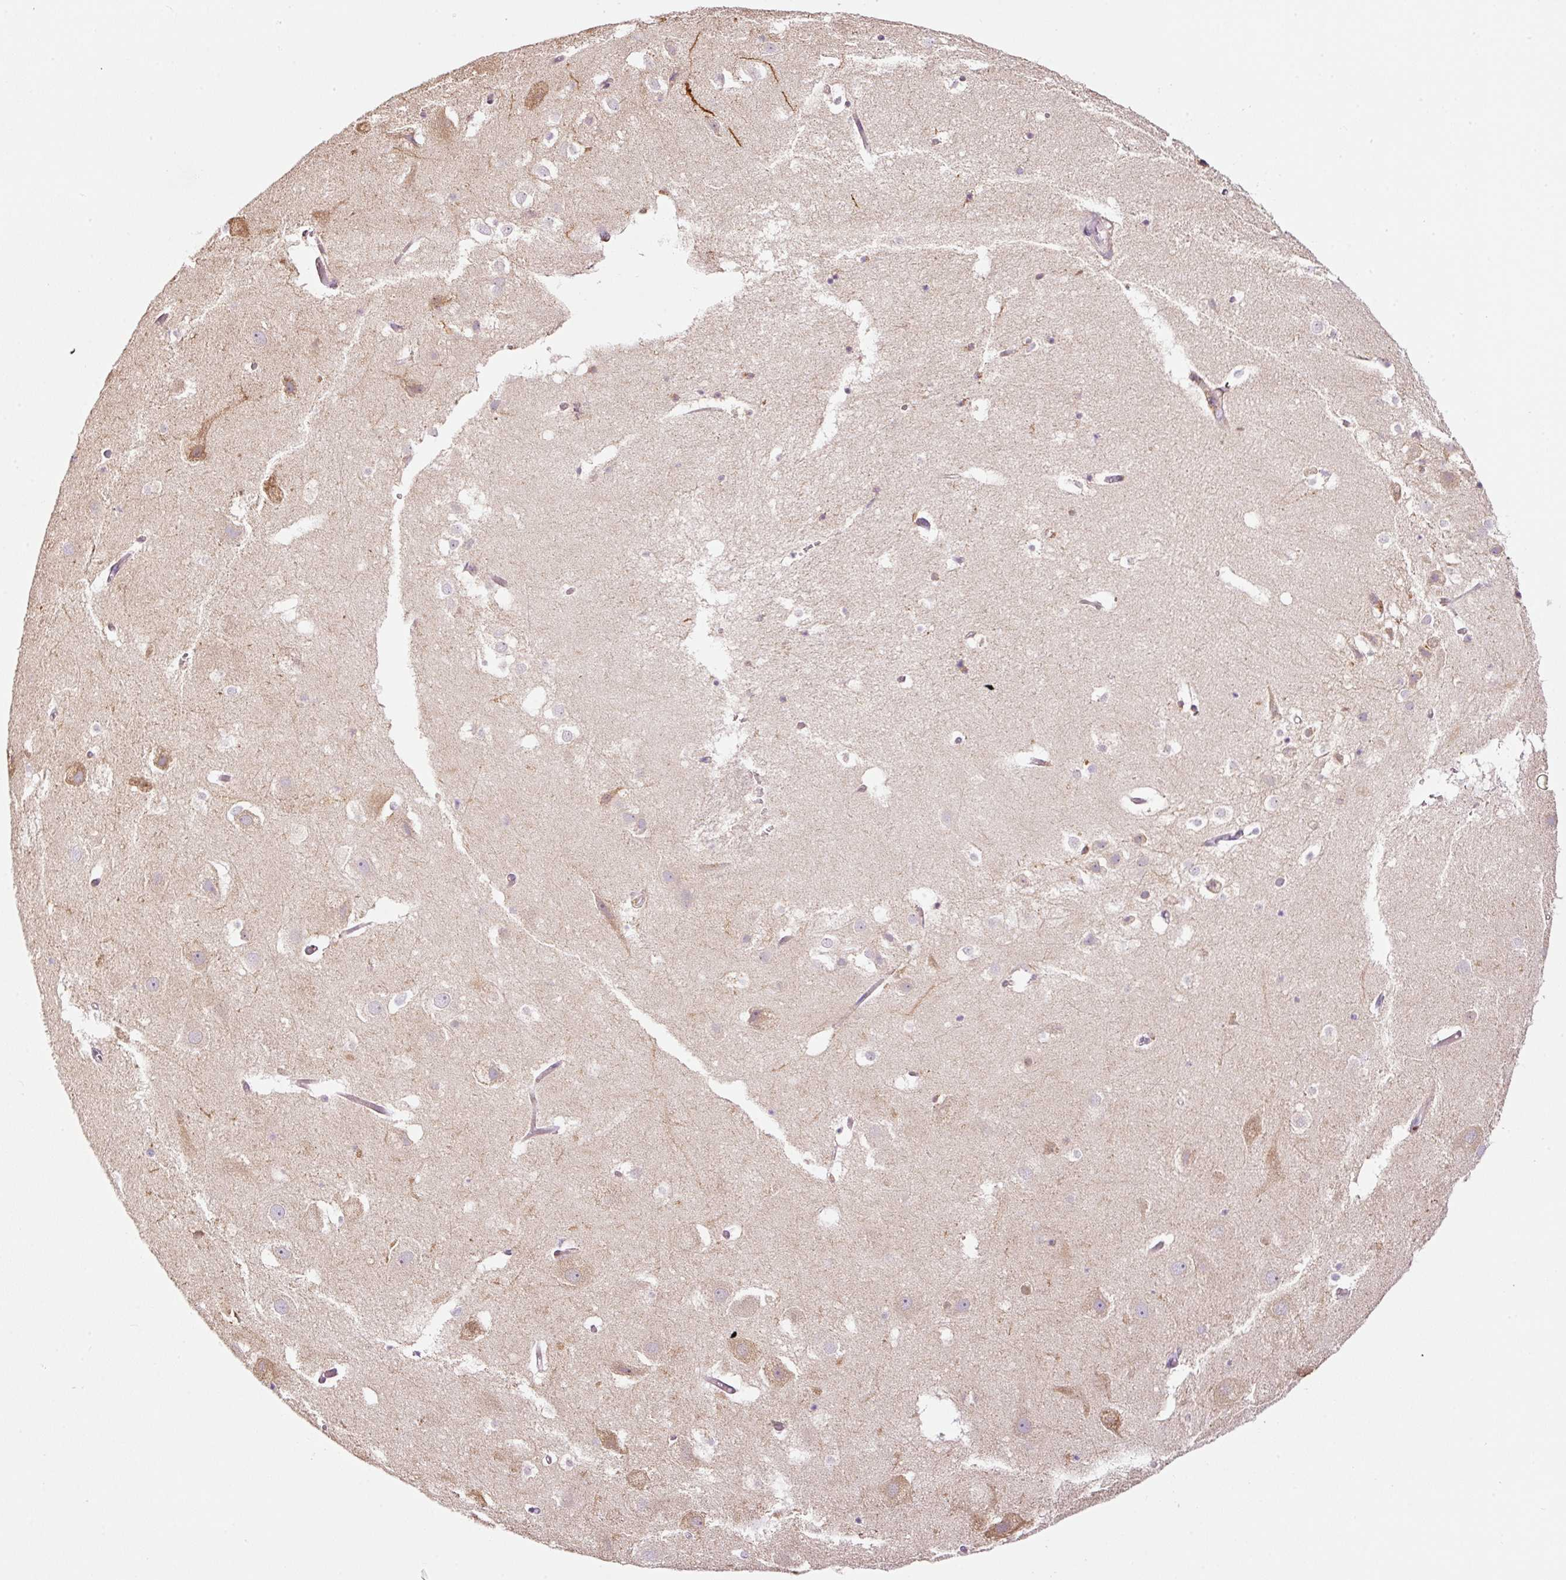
{"staining": {"intensity": "moderate", "quantity": "<25%", "location": "cytoplasmic/membranous"}, "tissue": "hippocampus", "cell_type": "Glial cells", "image_type": "normal", "snomed": [{"axis": "morphology", "description": "Normal tissue, NOS"}, {"axis": "topography", "description": "Hippocampus"}], "caption": "There is low levels of moderate cytoplasmic/membranous staining in glial cells of benign hippocampus, as demonstrated by immunohistochemical staining (brown color).", "gene": "TMEM8B", "patient": {"sex": "female", "age": 52}}